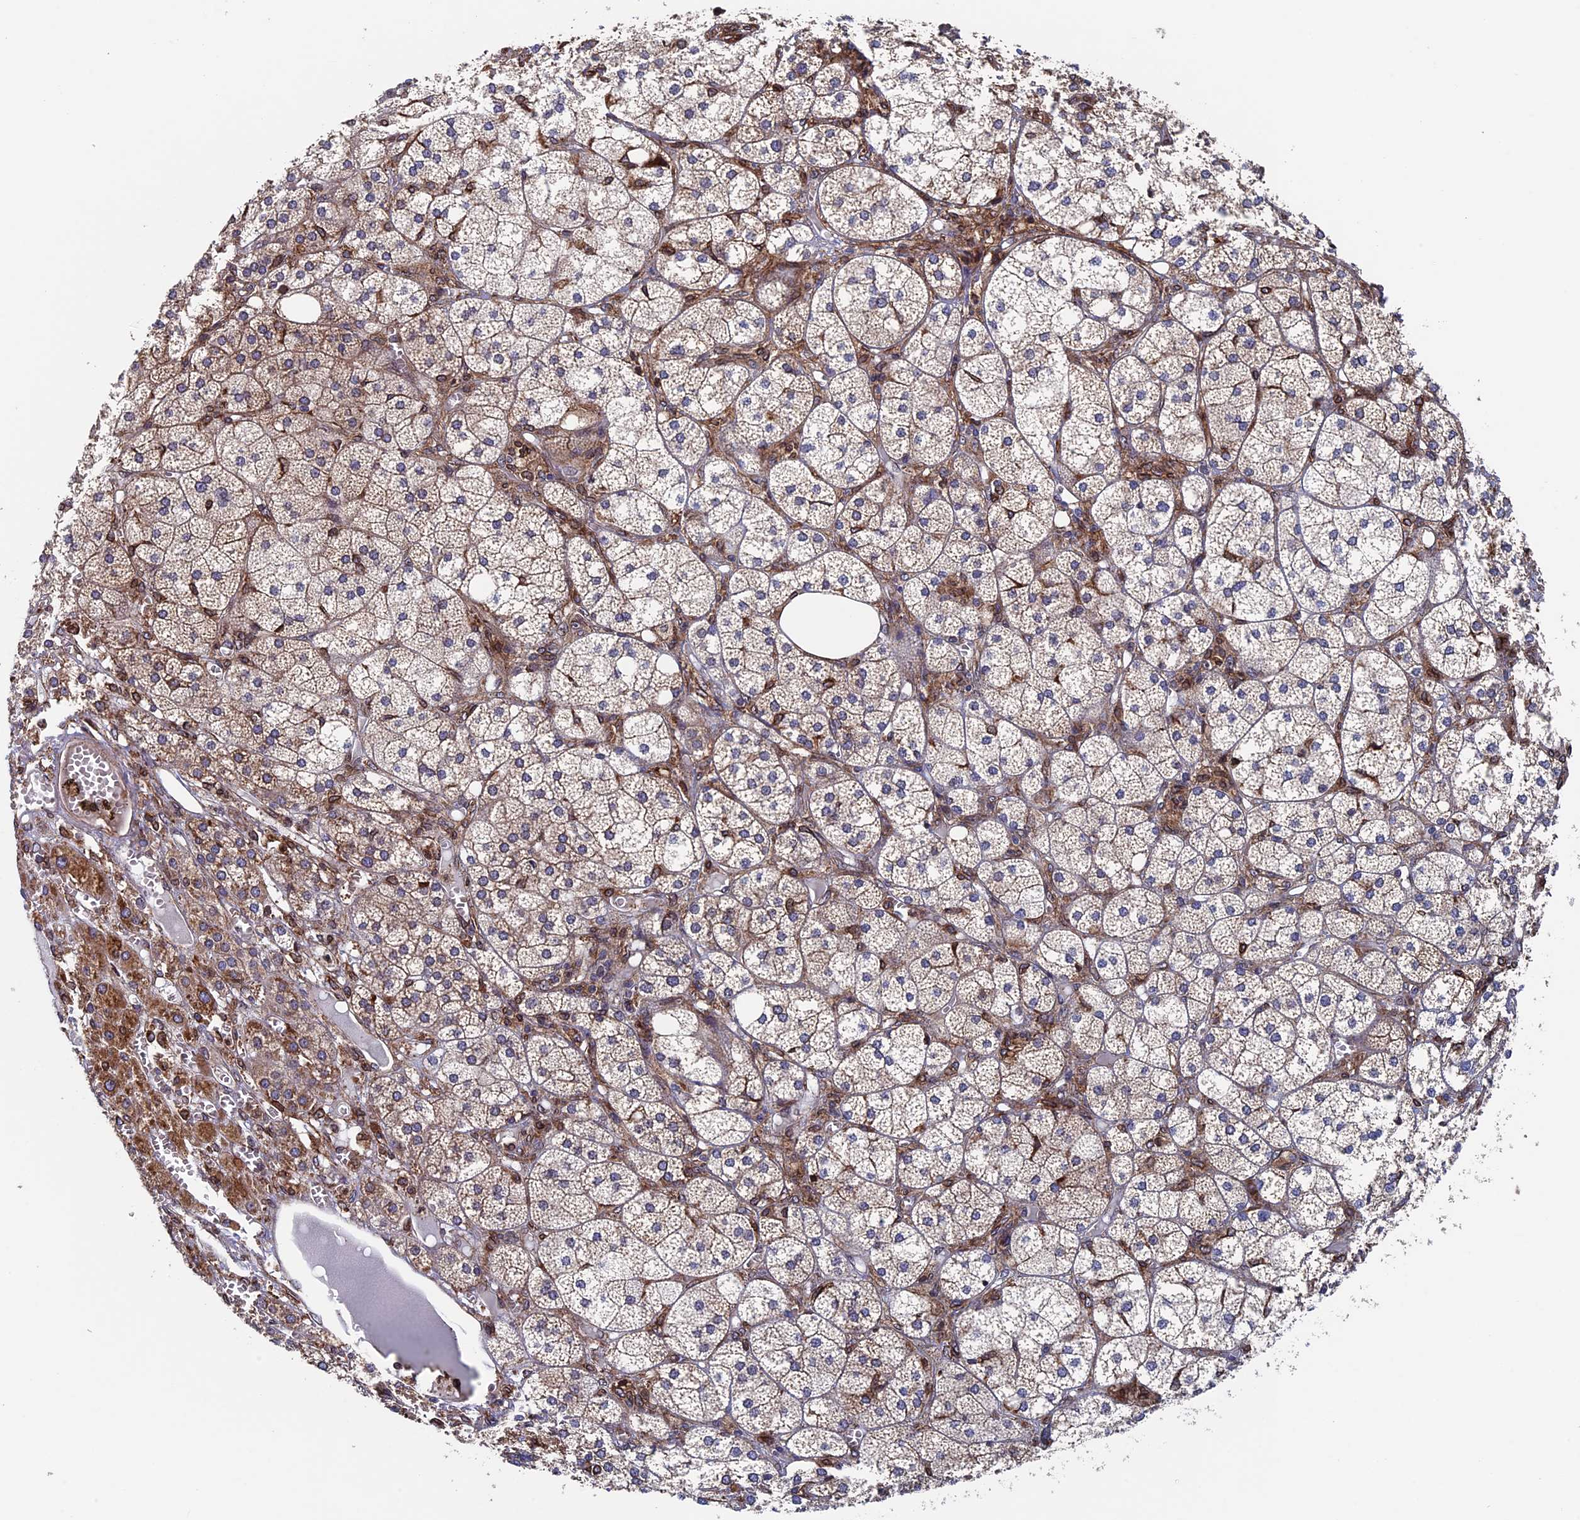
{"staining": {"intensity": "moderate", "quantity": ">75%", "location": "cytoplasmic/membranous"}, "tissue": "adrenal gland", "cell_type": "Glandular cells", "image_type": "normal", "snomed": [{"axis": "morphology", "description": "Normal tissue, NOS"}, {"axis": "topography", "description": "Adrenal gland"}], "caption": "Immunohistochemistry photomicrograph of unremarkable adrenal gland: adrenal gland stained using immunohistochemistry reveals medium levels of moderate protein expression localized specifically in the cytoplasmic/membranous of glandular cells, appearing as a cytoplasmic/membranous brown color.", "gene": "RPUSD1", "patient": {"sex": "female", "age": 61}}